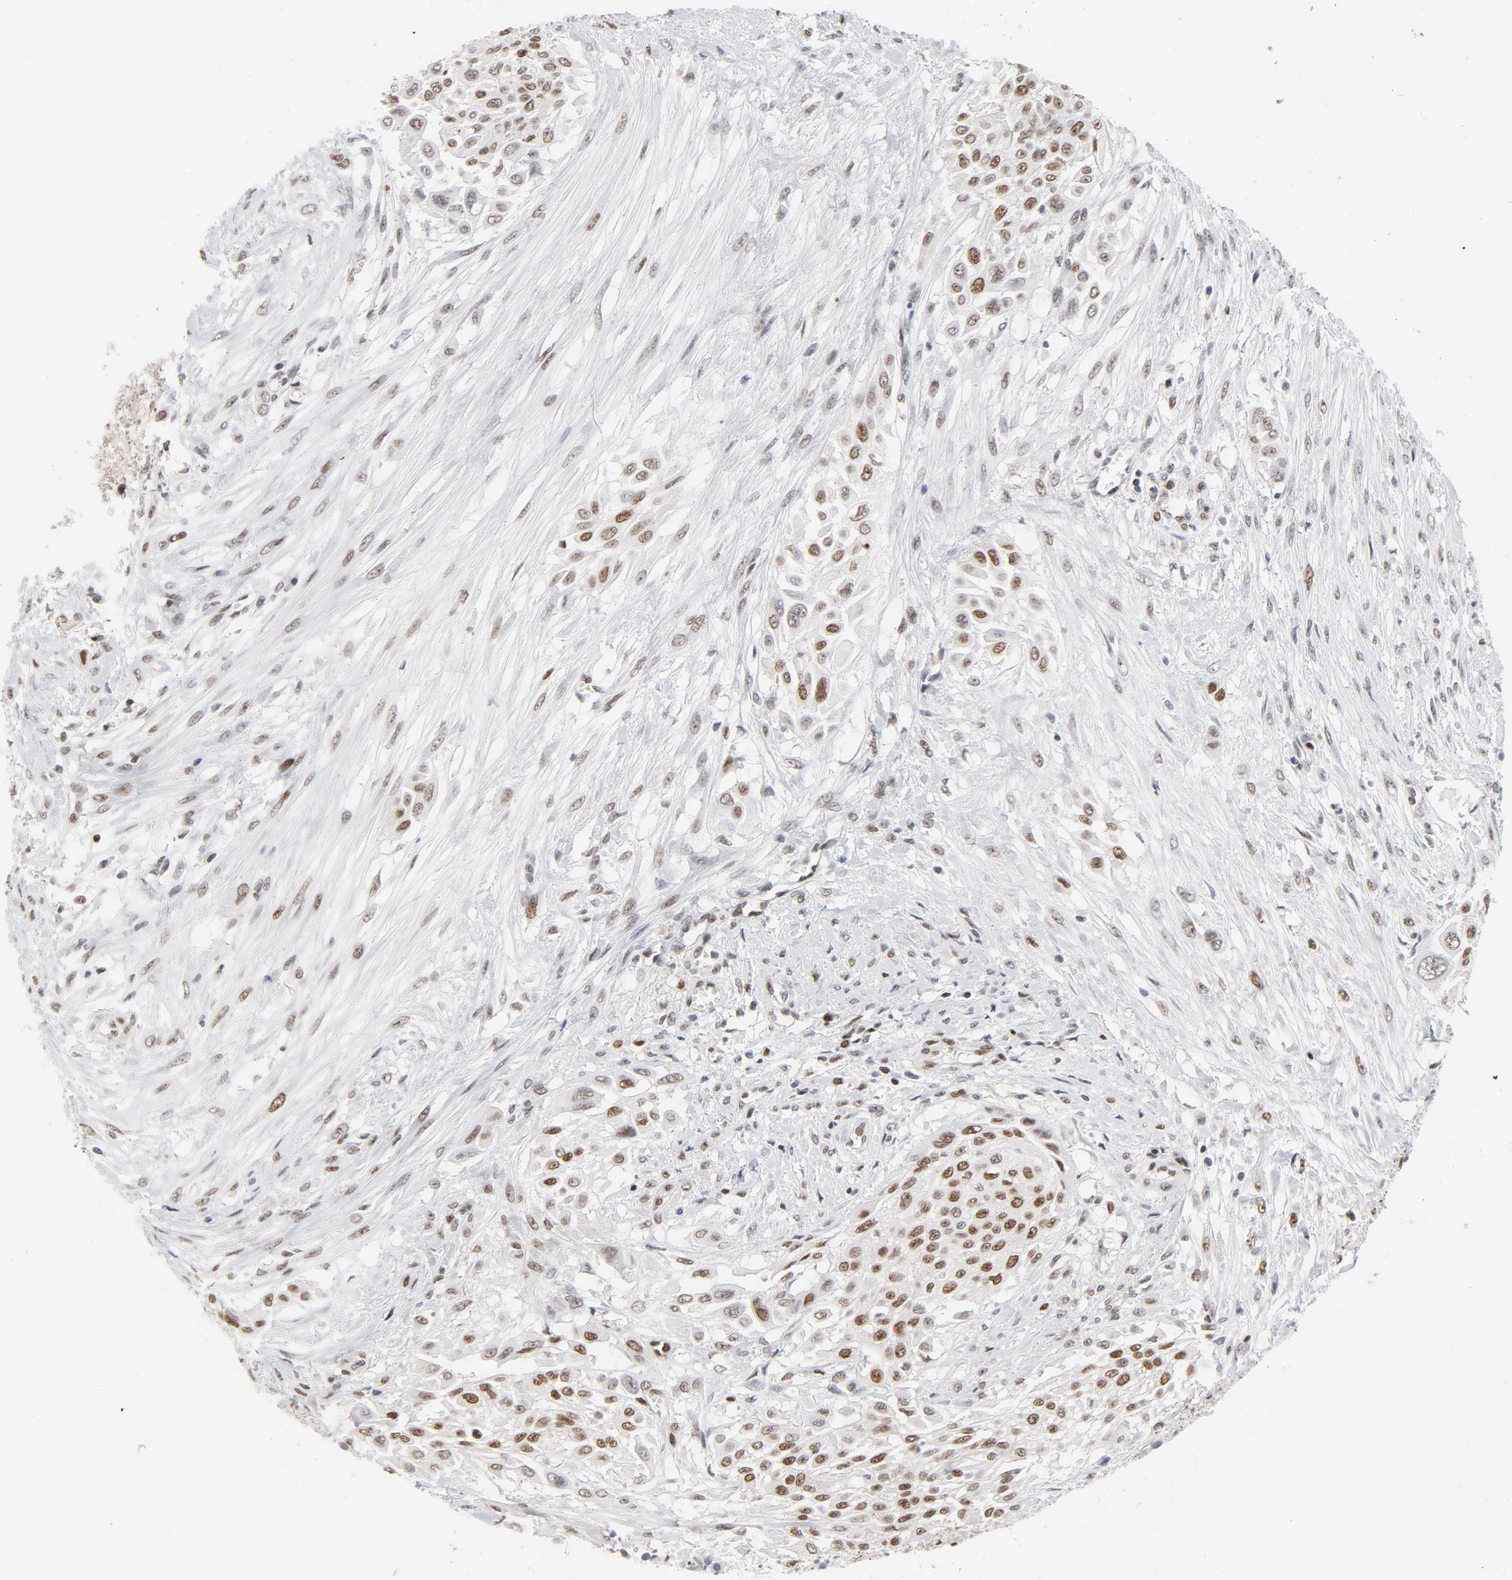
{"staining": {"intensity": "weak", "quantity": "25%-75%", "location": "nuclear"}, "tissue": "urothelial cancer", "cell_type": "Tumor cells", "image_type": "cancer", "snomed": [{"axis": "morphology", "description": "Urothelial carcinoma, High grade"}, {"axis": "topography", "description": "Urinary bladder"}], "caption": "Protein staining exhibits weak nuclear staining in approximately 25%-75% of tumor cells in high-grade urothelial carcinoma.", "gene": "RFC4", "patient": {"sex": "male", "age": 57}}